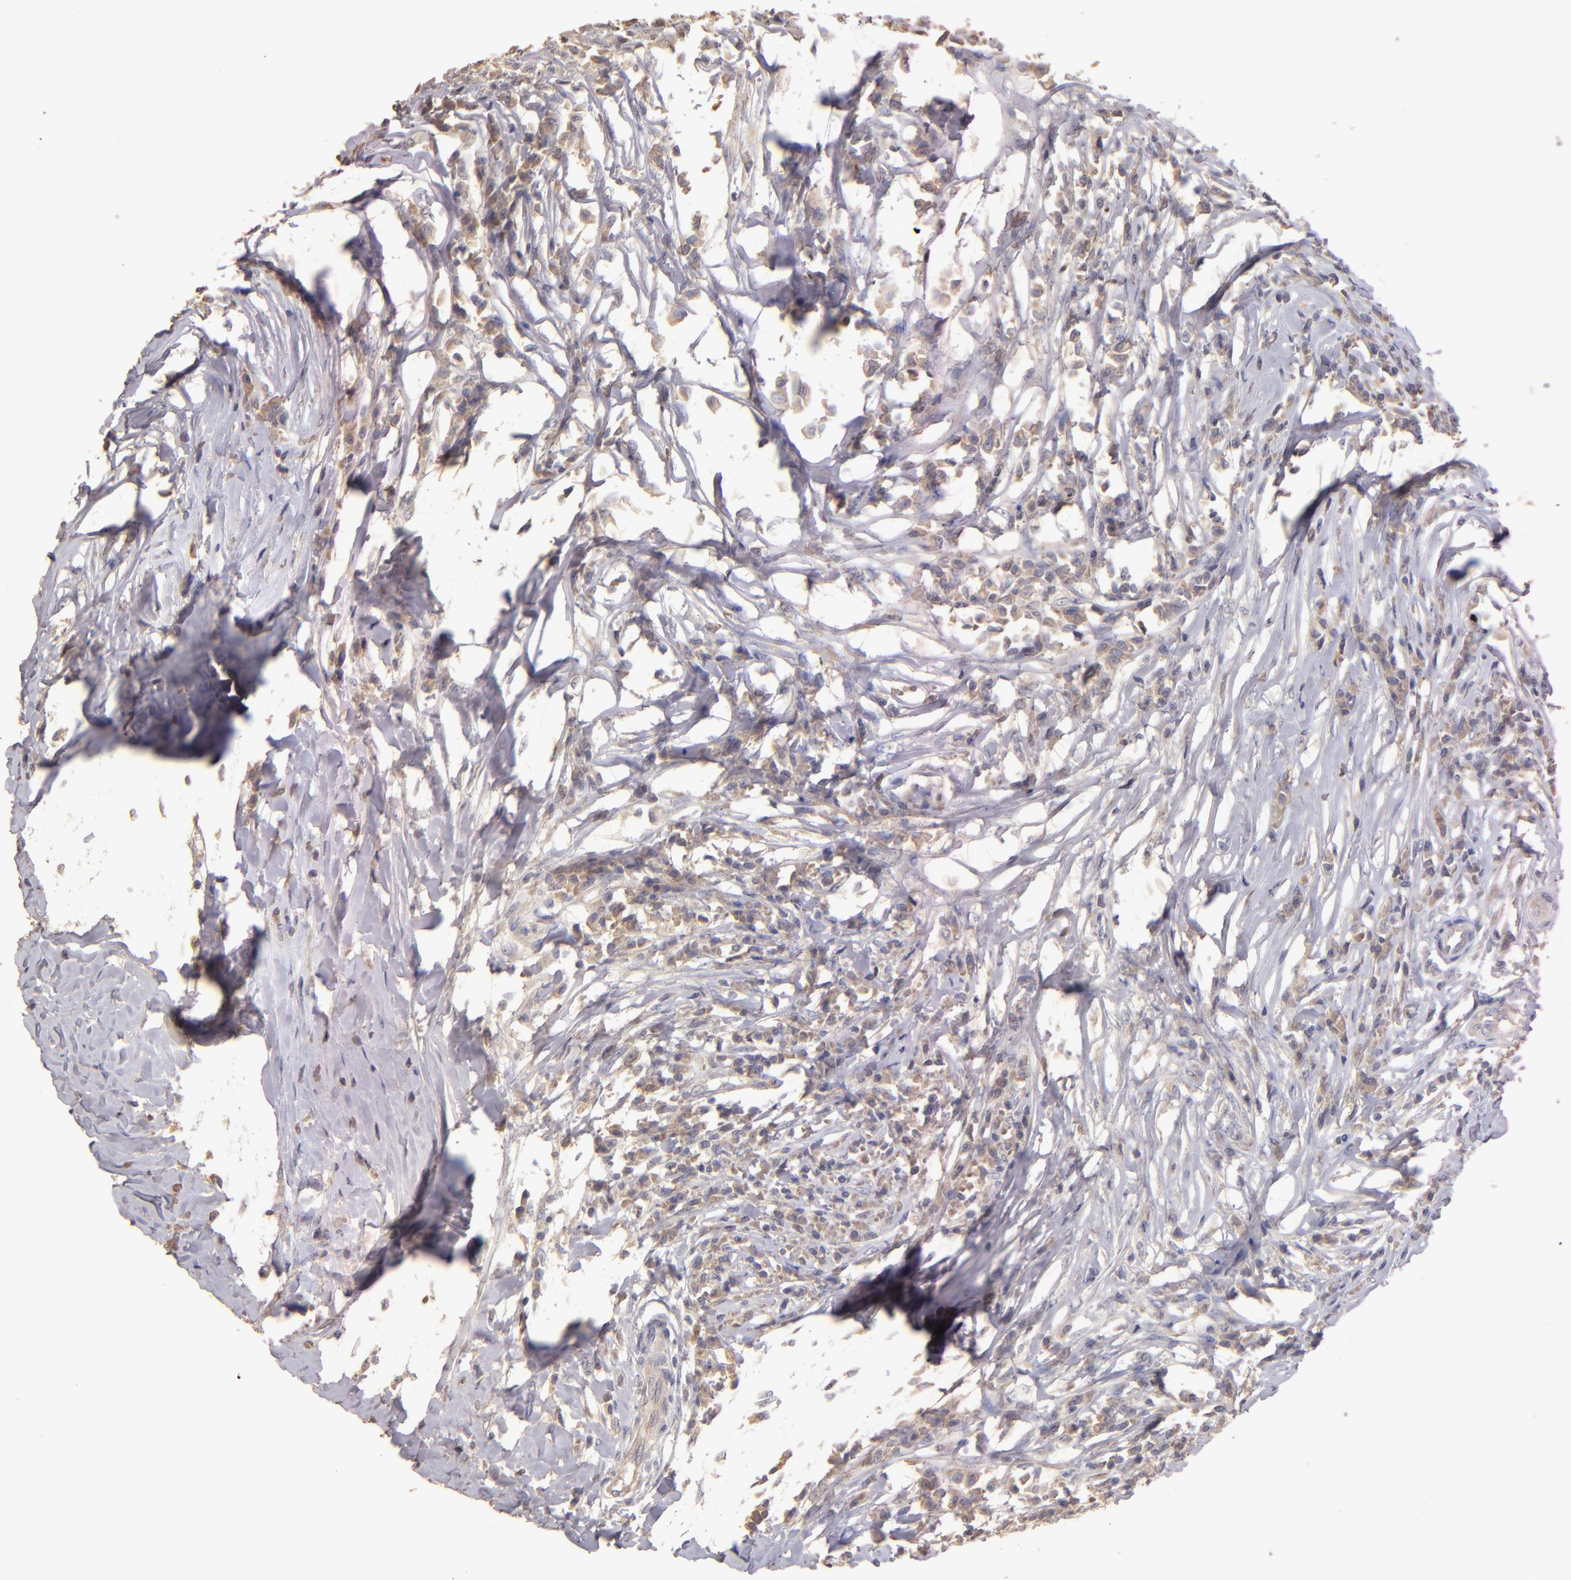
{"staining": {"intensity": "negative", "quantity": "none", "location": "none"}, "tissue": "head and neck cancer", "cell_type": "Tumor cells", "image_type": "cancer", "snomed": [{"axis": "morphology", "description": "Adenocarcinoma, NOS"}, {"axis": "topography", "description": "Salivary gland"}, {"axis": "topography", "description": "Head-Neck"}], "caption": "Tumor cells show no significant positivity in adenocarcinoma (head and neck).", "gene": "GNAZ", "patient": {"sex": "female", "age": 65}}